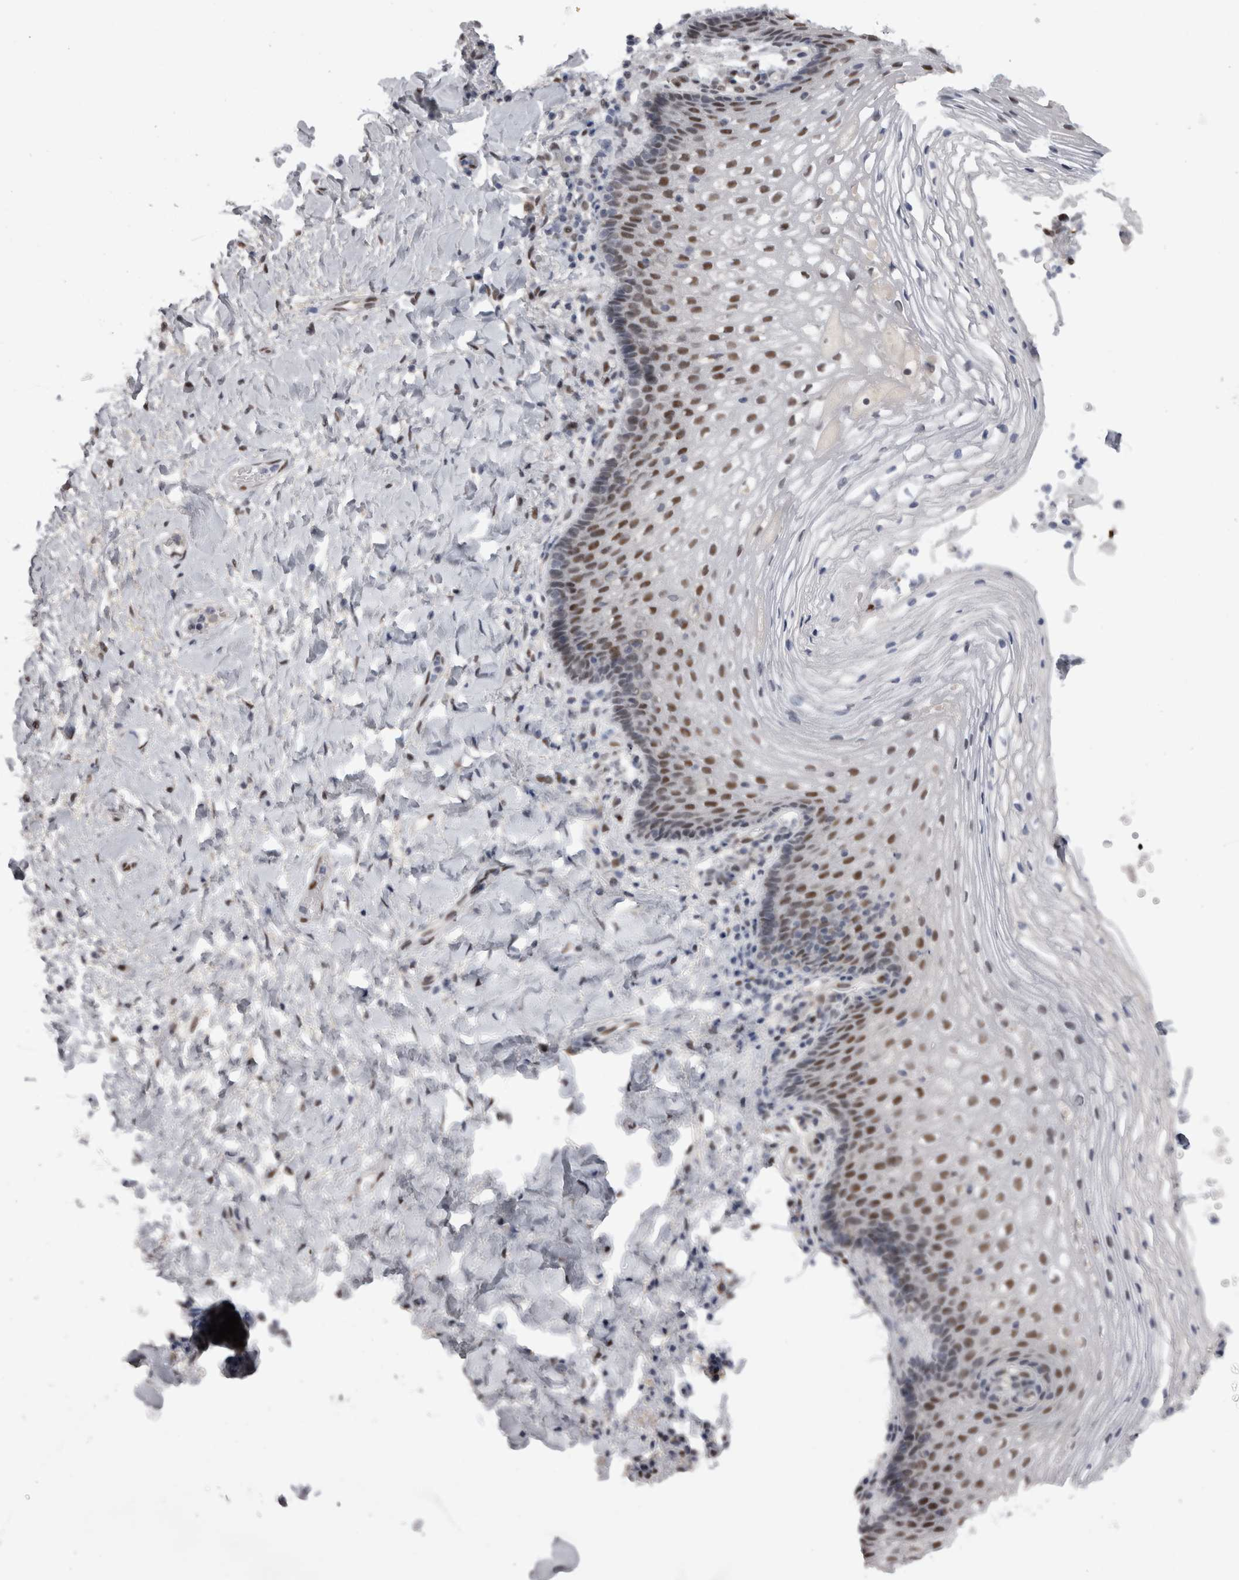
{"staining": {"intensity": "moderate", "quantity": ">75%", "location": "nuclear"}, "tissue": "vagina", "cell_type": "Squamous epithelial cells", "image_type": "normal", "snomed": [{"axis": "morphology", "description": "Normal tissue, NOS"}, {"axis": "topography", "description": "Vagina"}], "caption": "Vagina stained with a protein marker shows moderate staining in squamous epithelial cells.", "gene": "C1orf54", "patient": {"sex": "female", "age": 60}}